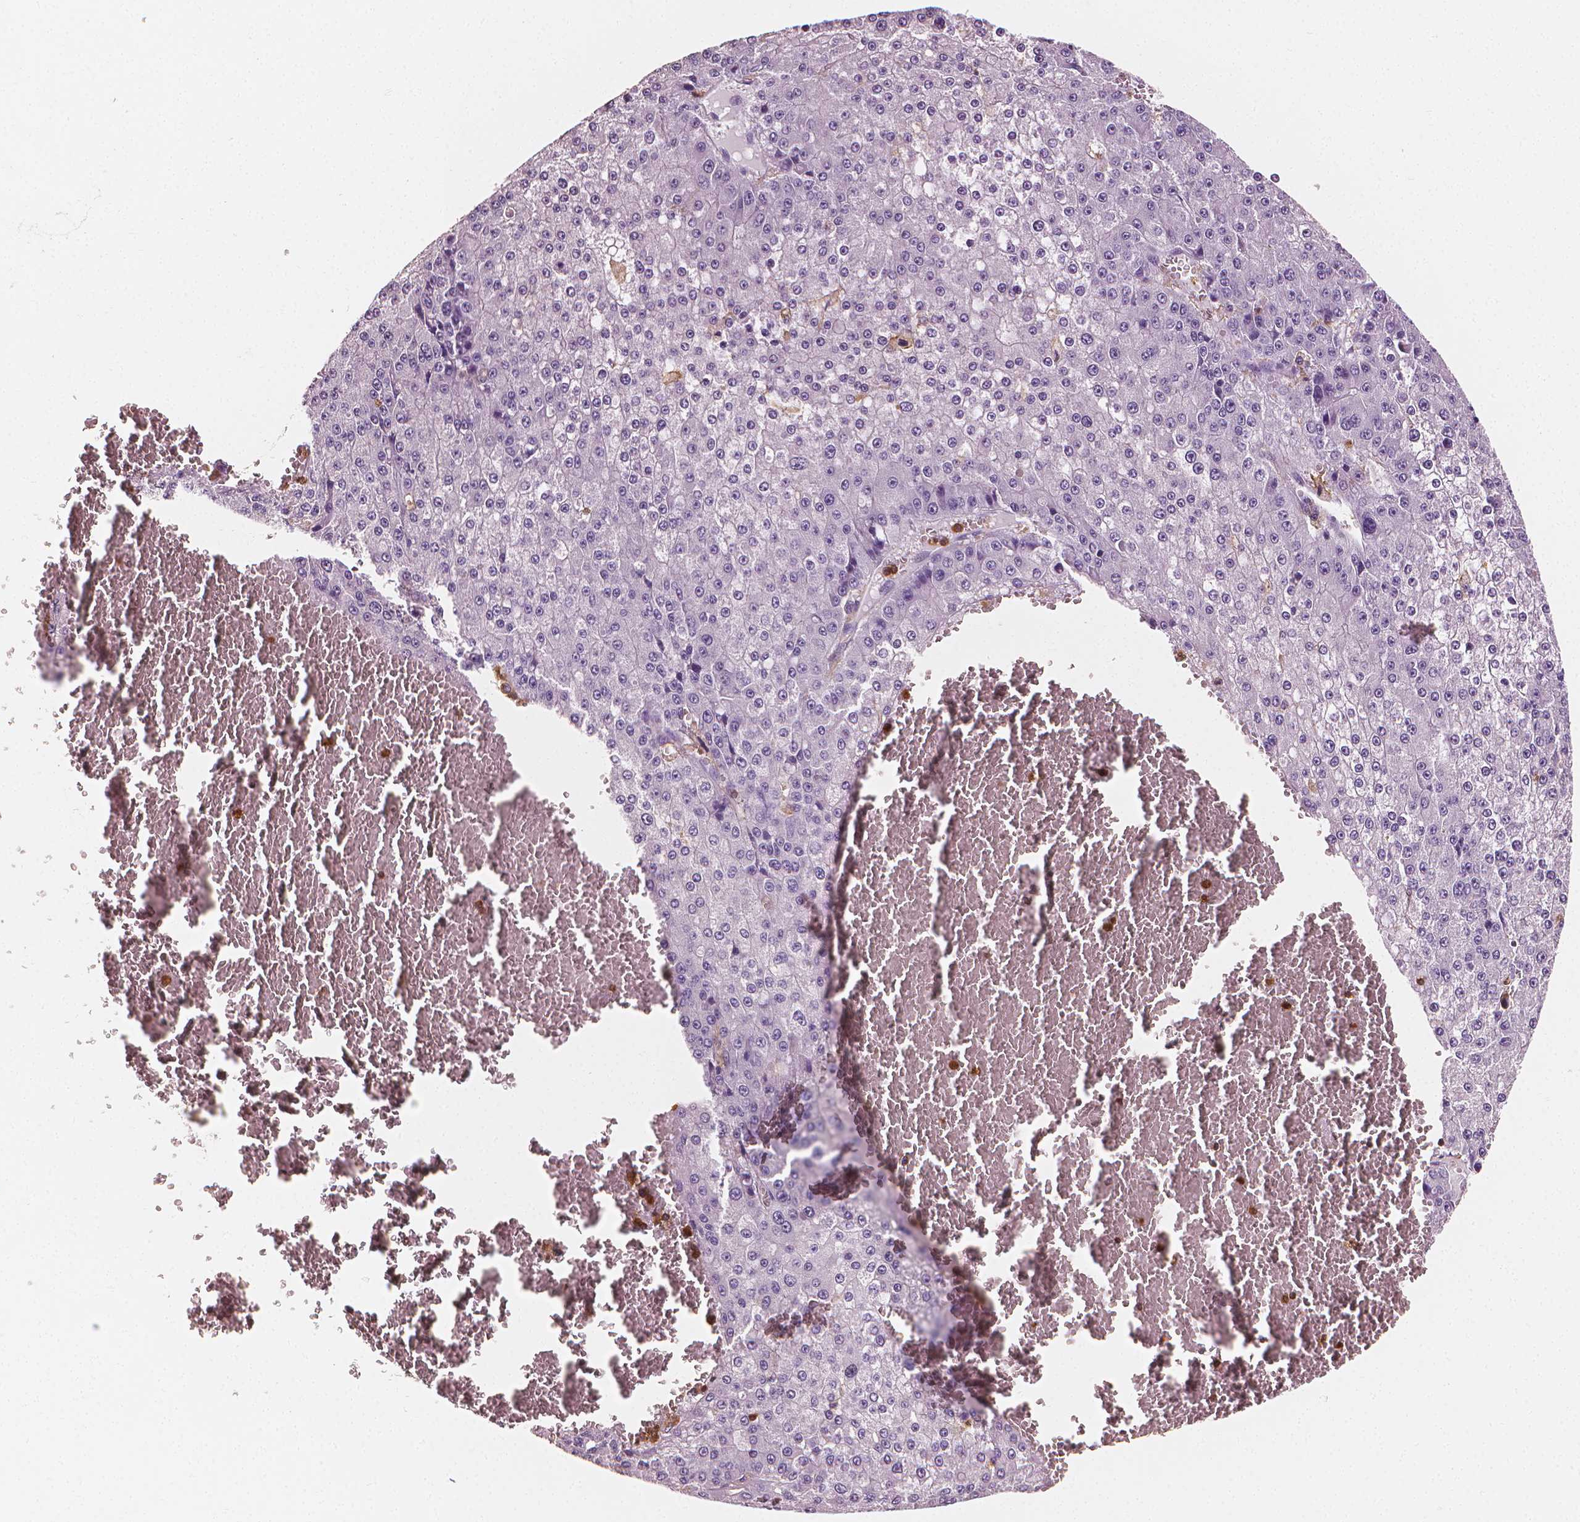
{"staining": {"intensity": "negative", "quantity": "none", "location": "none"}, "tissue": "liver cancer", "cell_type": "Tumor cells", "image_type": "cancer", "snomed": [{"axis": "morphology", "description": "Carcinoma, Hepatocellular, NOS"}, {"axis": "topography", "description": "Liver"}], "caption": "Protein analysis of hepatocellular carcinoma (liver) demonstrates no significant staining in tumor cells.", "gene": "PTPRC", "patient": {"sex": "female", "age": 73}}